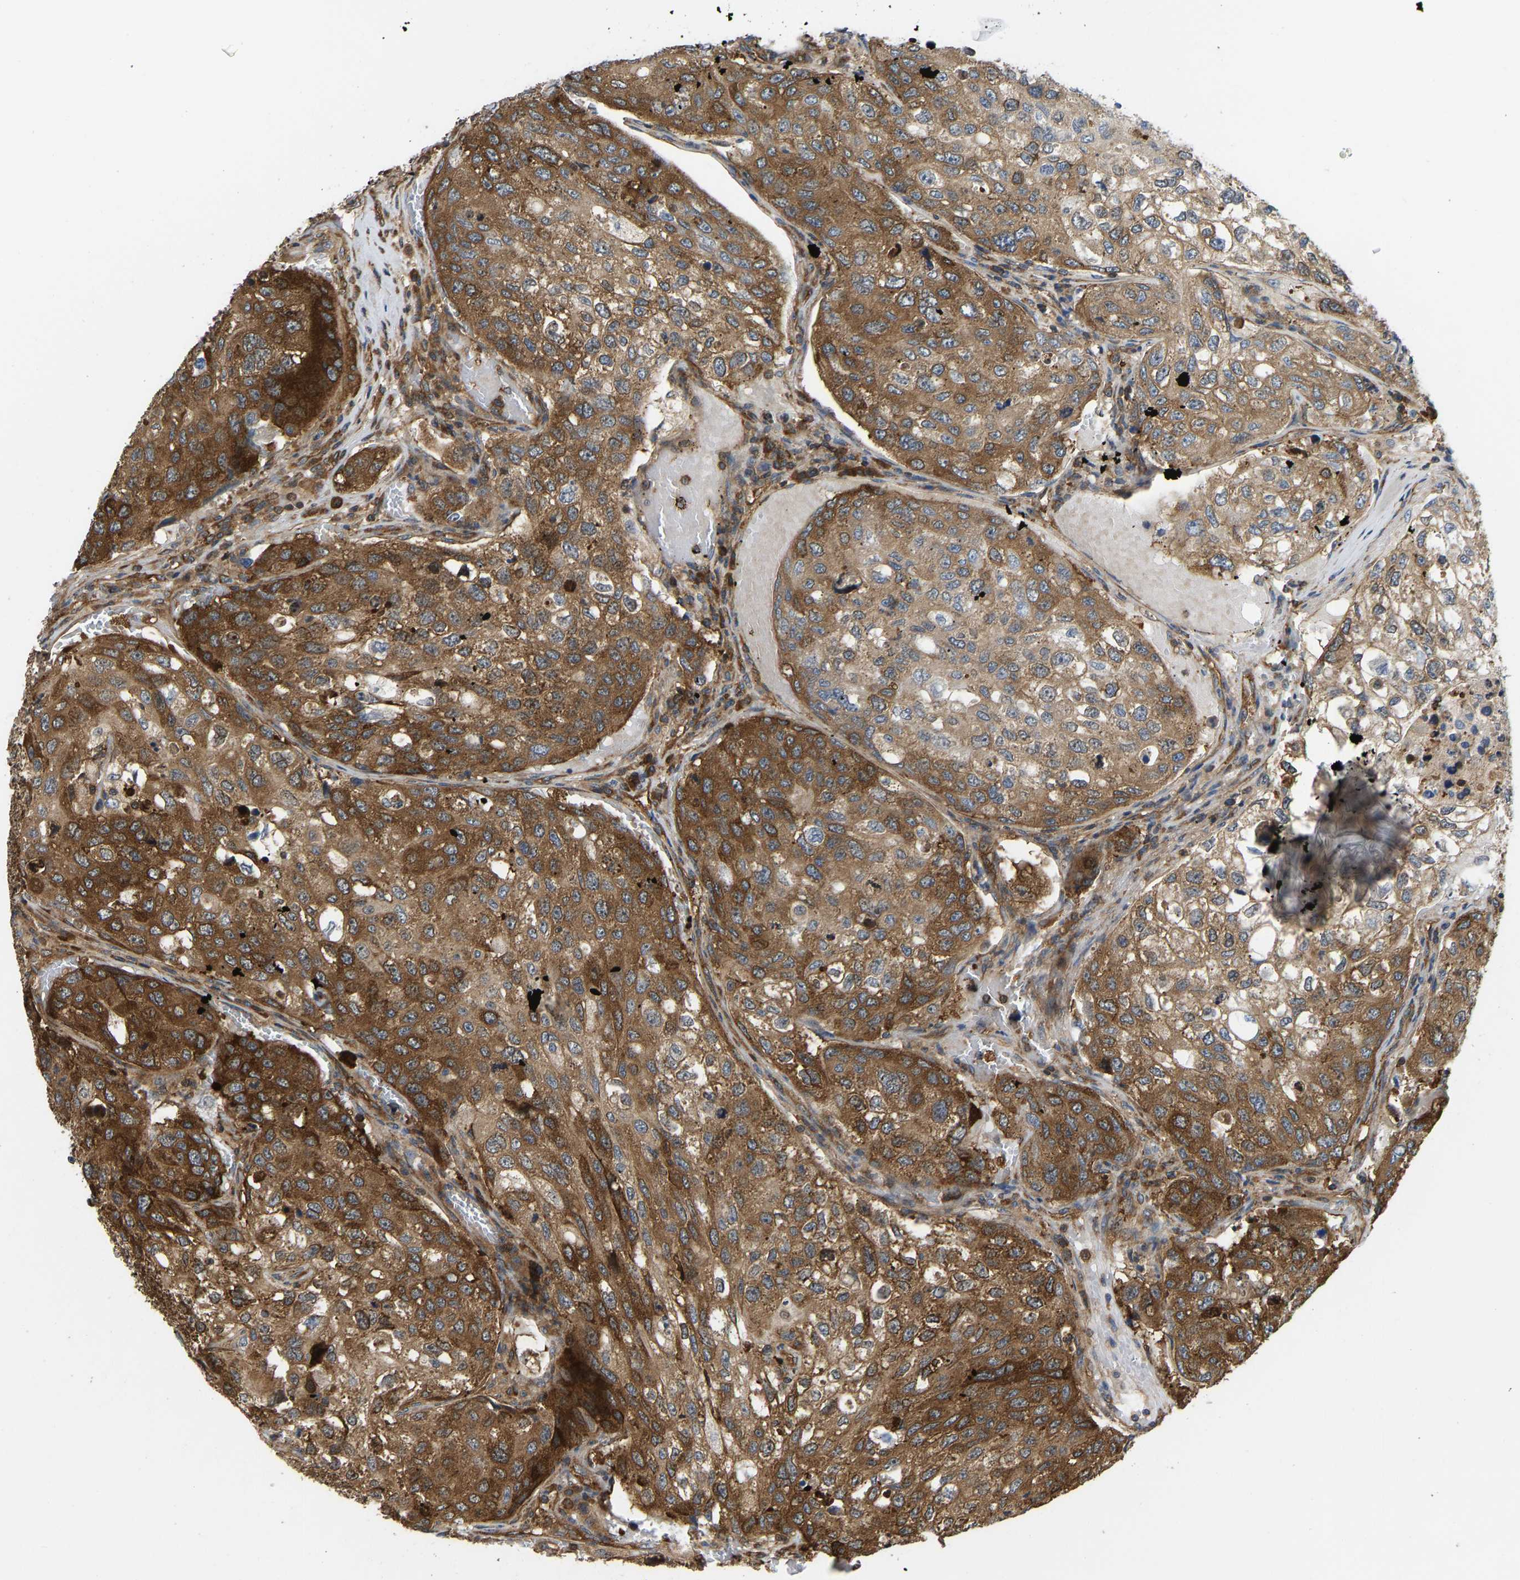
{"staining": {"intensity": "strong", "quantity": ">75%", "location": "cytoplasmic/membranous"}, "tissue": "urothelial cancer", "cell_type": "Tumor cells", "image_type": "cancer", "snomed": [{"axis": "morphology", "description": "Urothelial carcinoma, High grade"}, {"axis": "topography", "description": "Lymph node"}, {"axis": "topography", "description": "Urinary bladder"}], "caption": "Human urothelial cancer stained with a brown dye demonstrates strong cytoplasmic/membranous positive staining in about >75% of tumor cells.", "gene": "RASGRF2", "patient": {"sex": "male", "age": 51}}